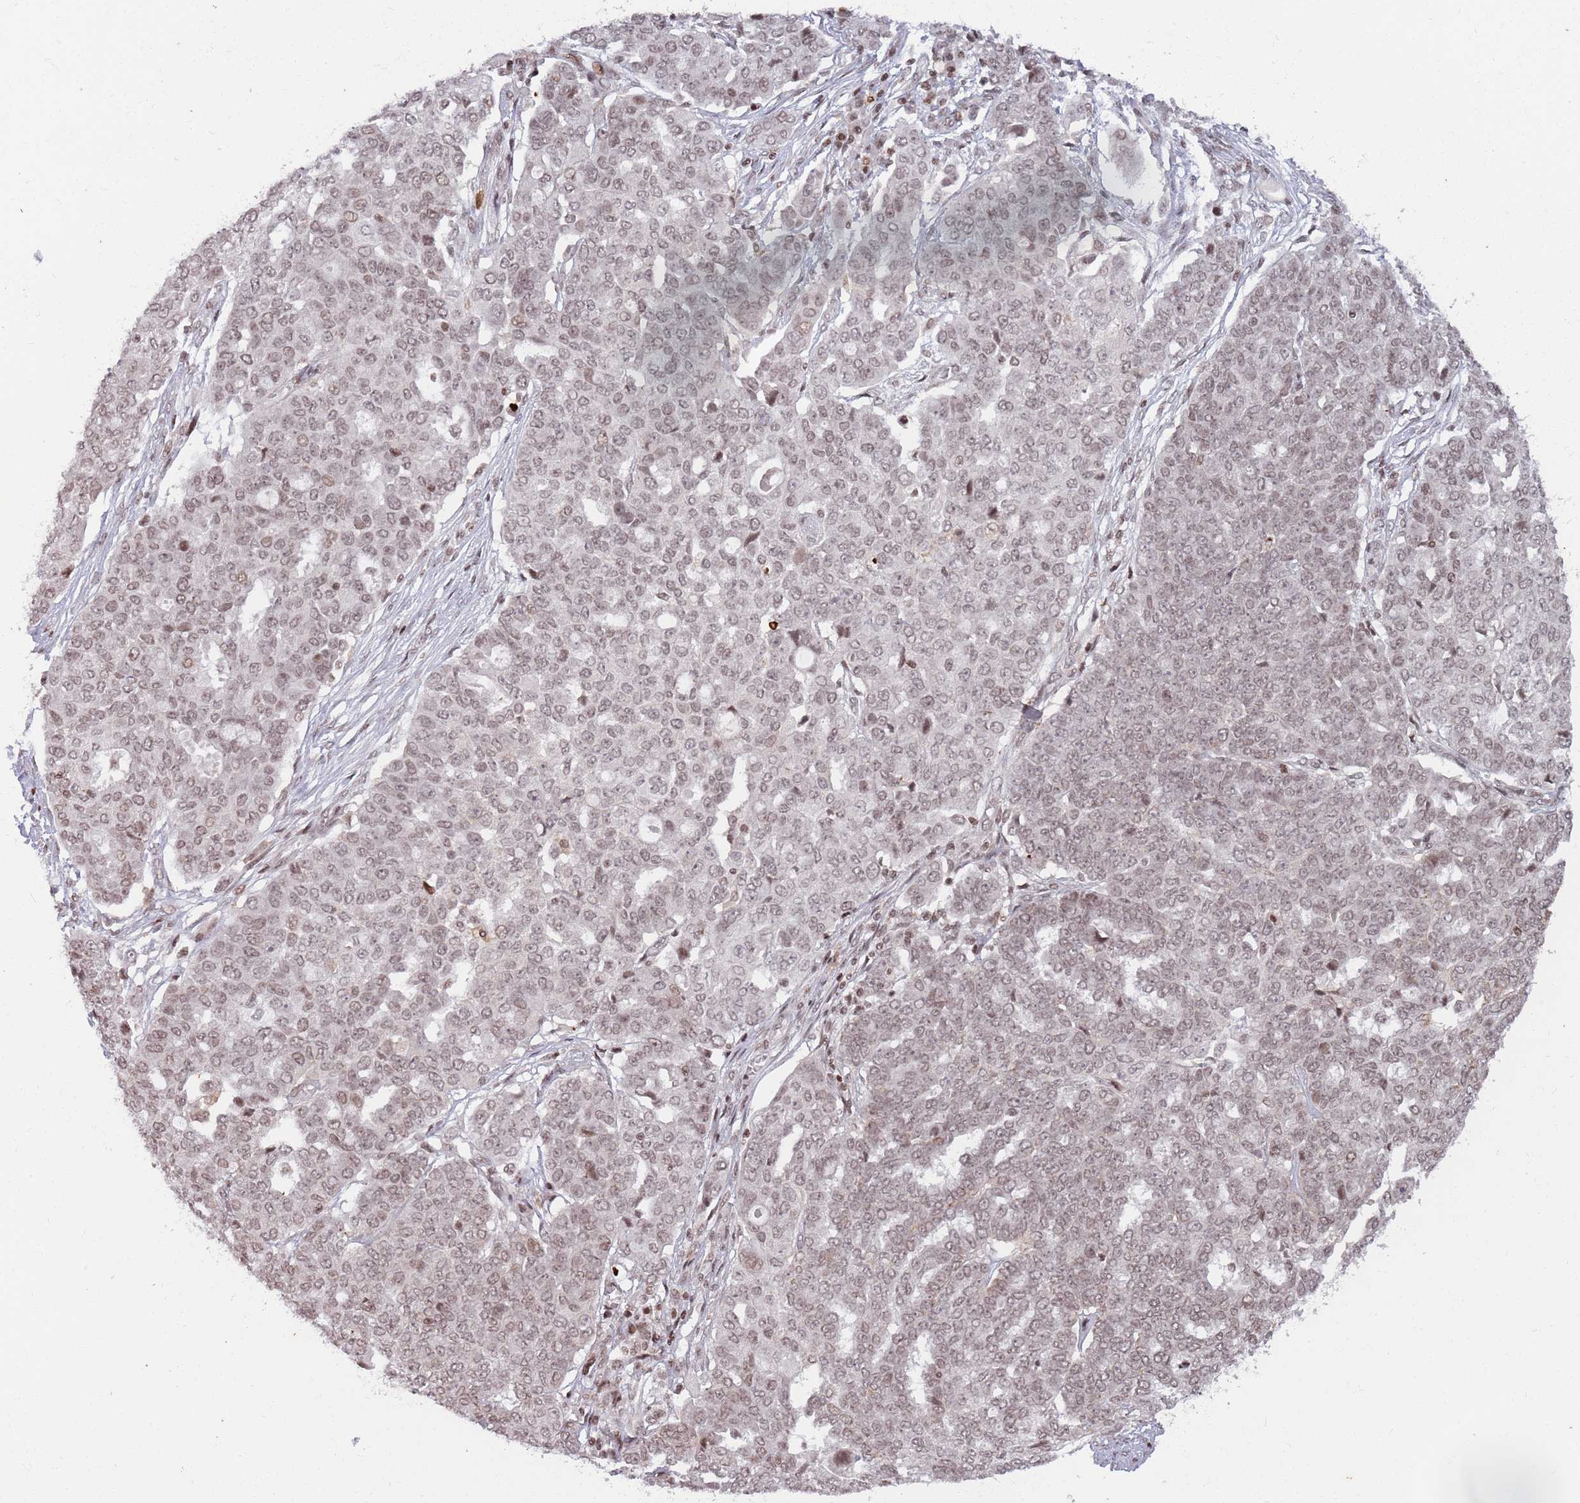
{"staining": {"intensity": "weak", "quantity": ">75%", "location": "nuclear"}, "tissue": "ovarian cancer", "cell_type": "Tumor cells", "image_type": "cancer", "snomed": [{"axis": "morphology", "description": "Cystadenocarcinoma, serous, NOS"}, {"axis": "topography", "description": "Soft tissue"}, {"axis": "topography", "description": "Ovary"}], "caption": "Serous cystadenocarcinoma (ovarian) stained with DAB (3,3'-diaminobenzidine) immunohistochemistry reveals low levels of weak nuclear staining in about >75% of tumor cells.", "gene": "SH3RF3", "patient": {"sex": "female", "age": 57}}